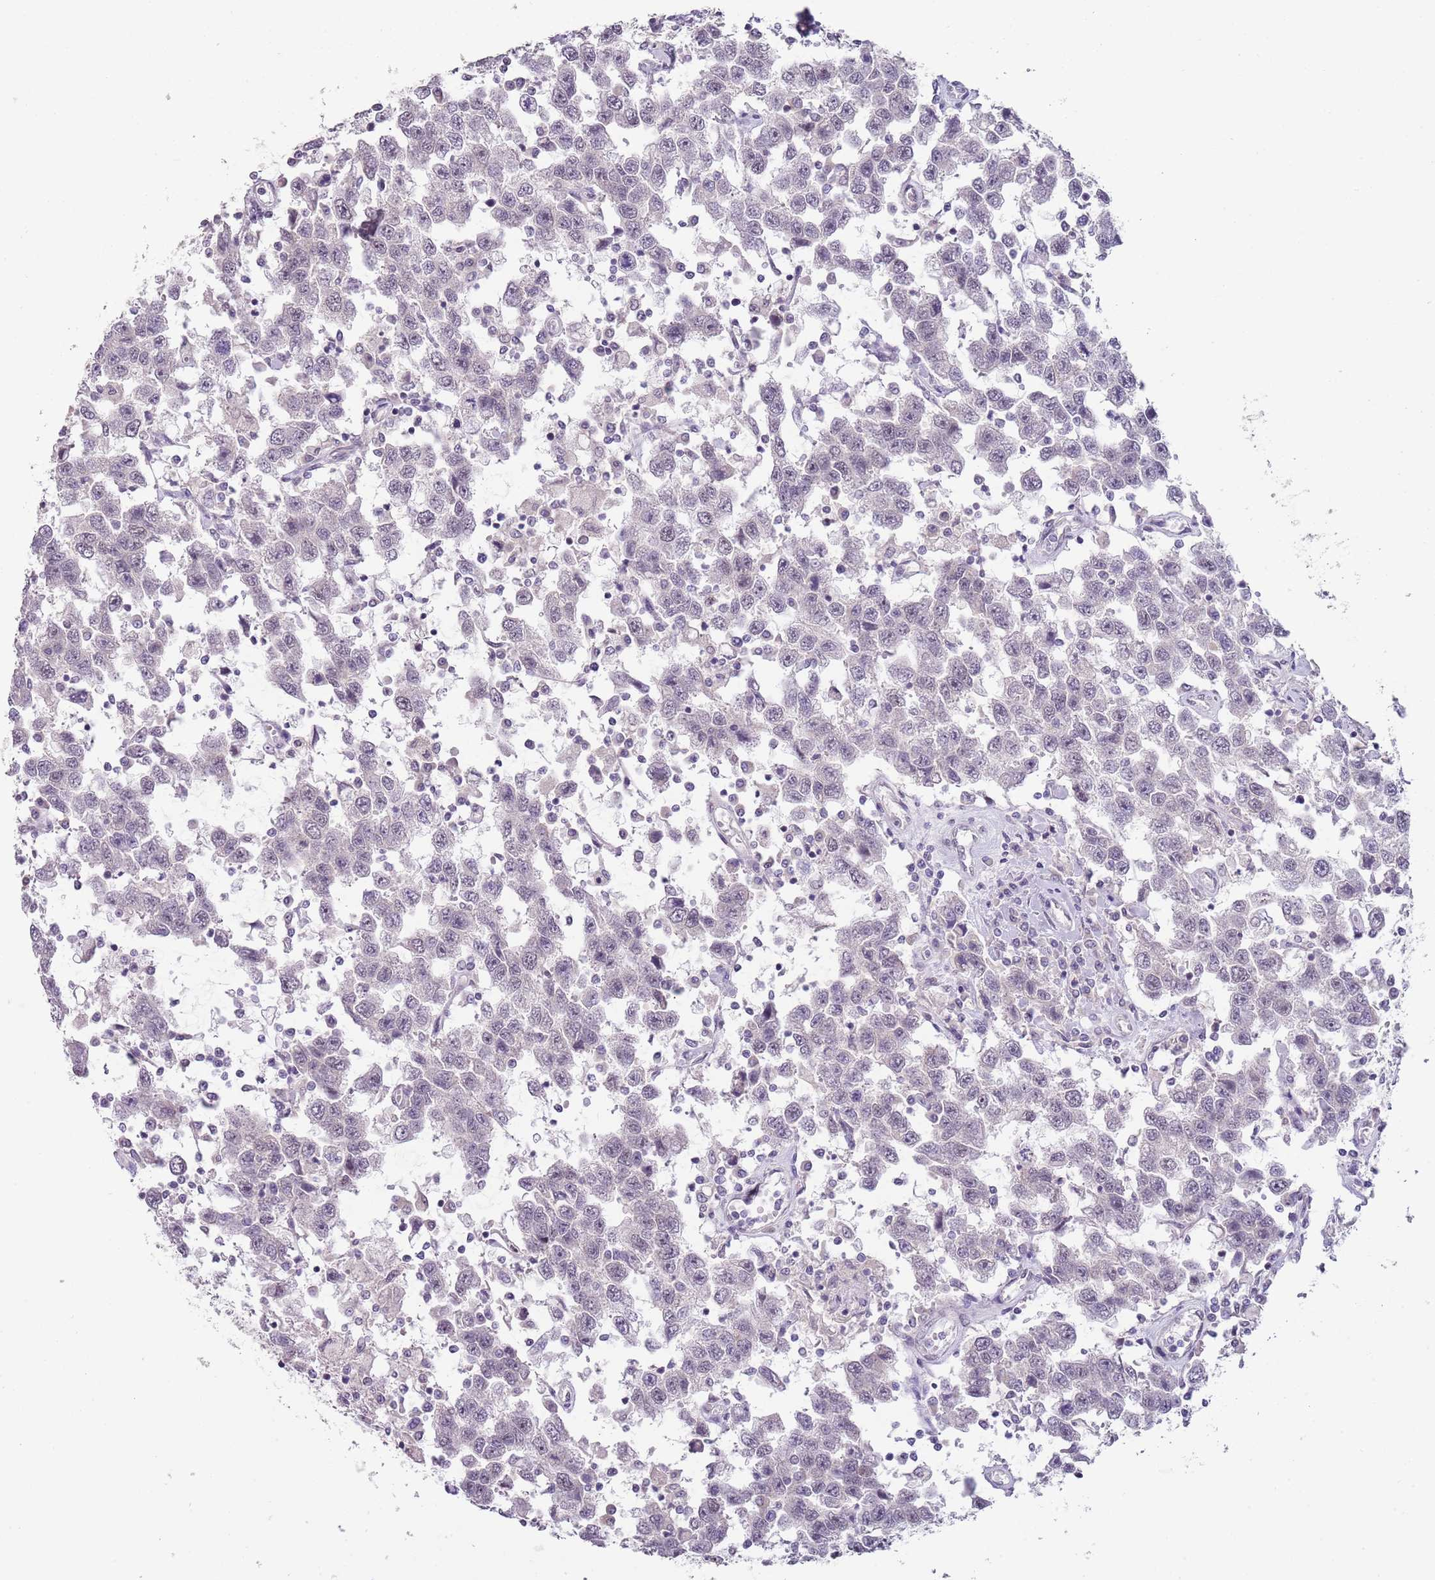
{"staining": {"intensity": "negative", "quantity": "none", "location": "none"}, "tissue": "testis cancer", "cell_type": "Tumor cells", "image_type": "cancer", "snomed": [{"axis": "morphology", "description": "Seminoma, NOS"}, {"axis": "topography", "description": "Testis"}], "caption": "There is no significant staining in tumor cells of testis cancer (seminoma).", "gene": "NBPF3", "patient": {"sex": "male", "age": 41}}